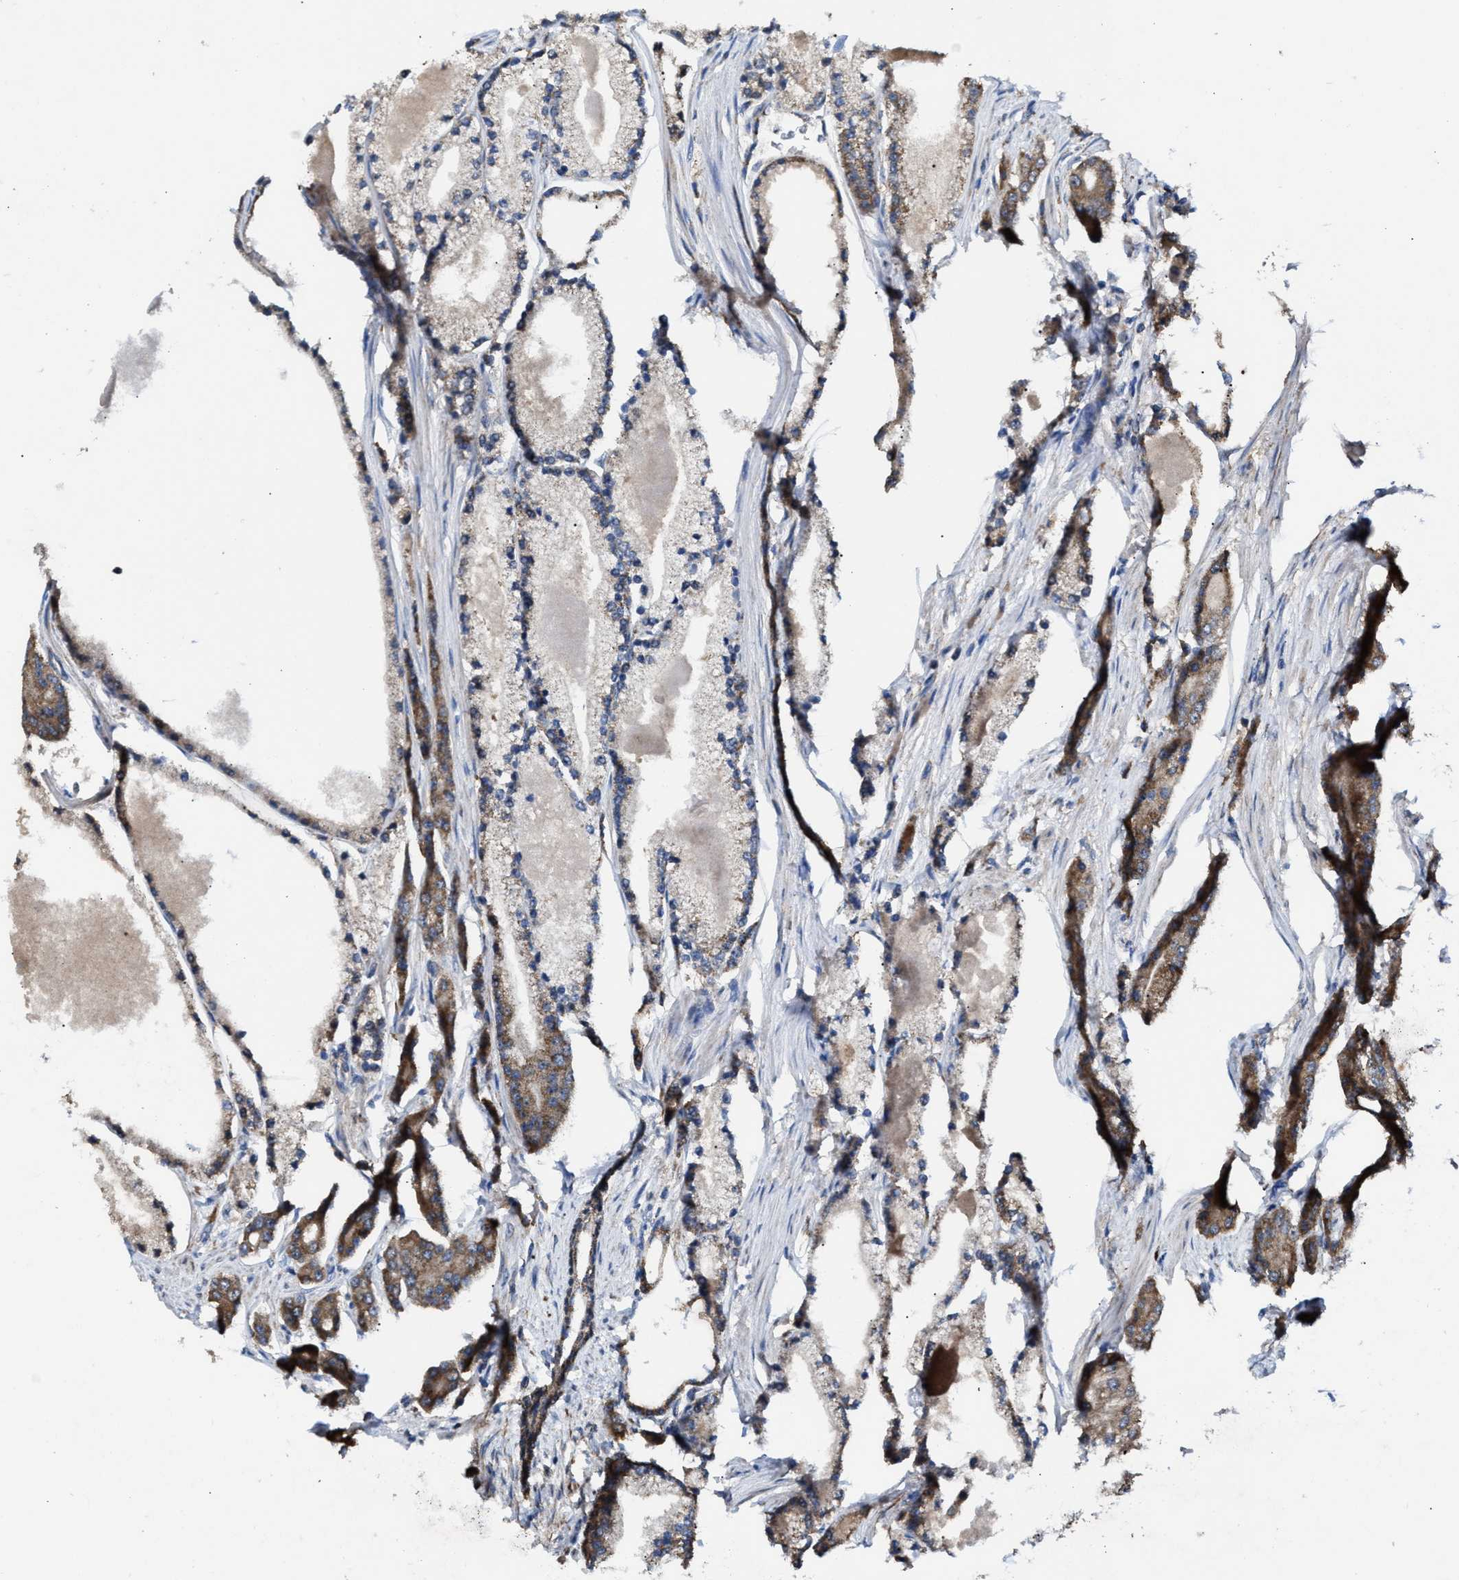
{"staining": {"intensity": "moderate", "quantity": ">75%", "location": "cytoplasmic/membranous"}, "tissue": "prostate cancer", "cell_type": "Tumor cells", "image_type": "cancer", "snomed": [{"axis": "morphology", "description": "Adenocarcinoma, High grade"}, {"axis": "topography", "description": "Prostate"}], "caption": "A brown stain highlights moderate cytoplasmic/membranous positivity of a protein in high-grade adenocarcinoma (prostate) tumor cells. (brown staining indicates protein expression, while blue staining denotes nuclei).", "gene": "MECR", "patient": {"sex": "male", "age": 71}}